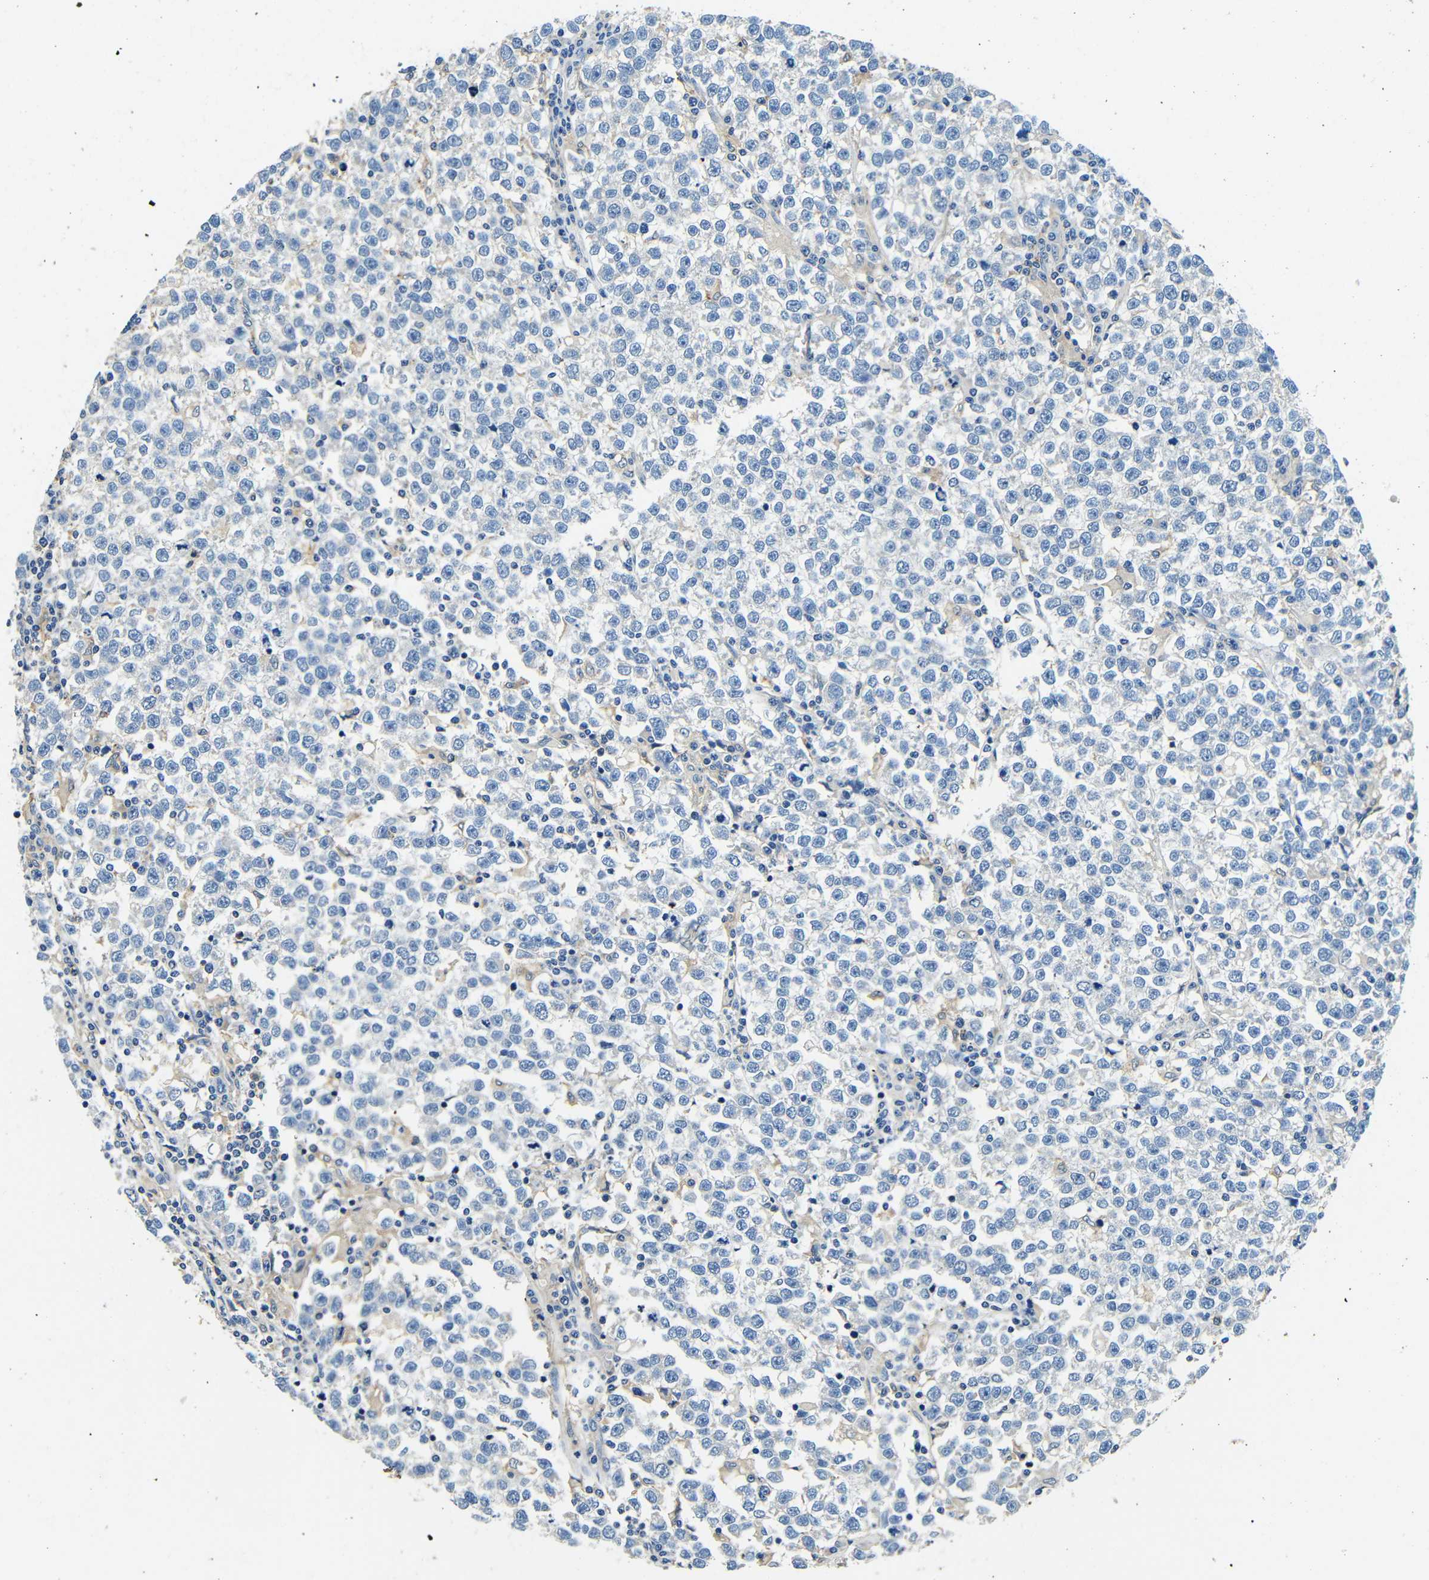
{"staining": {"intensity": "negative", "quantity": "none", "location": "none"}, "tissue": "testis cancer", "cell_type": "Tumor cells", "image_type": "cancer", "snomed": [{"axis": "morphology", "description": "Normal tissue, NOS"}, {"axis": "morphology", "description": "Seminoma, NOS"}, {"axis": "topography", "description": "Testis"}], "caption": "Tumor cells are negative for brown protein staining in testis seminoma. (Immunohistochemistry (ihc), brightfield microscopy, high magnification).", "gene": "FMO5", "patient": {"sex": "male", "age": 43}}